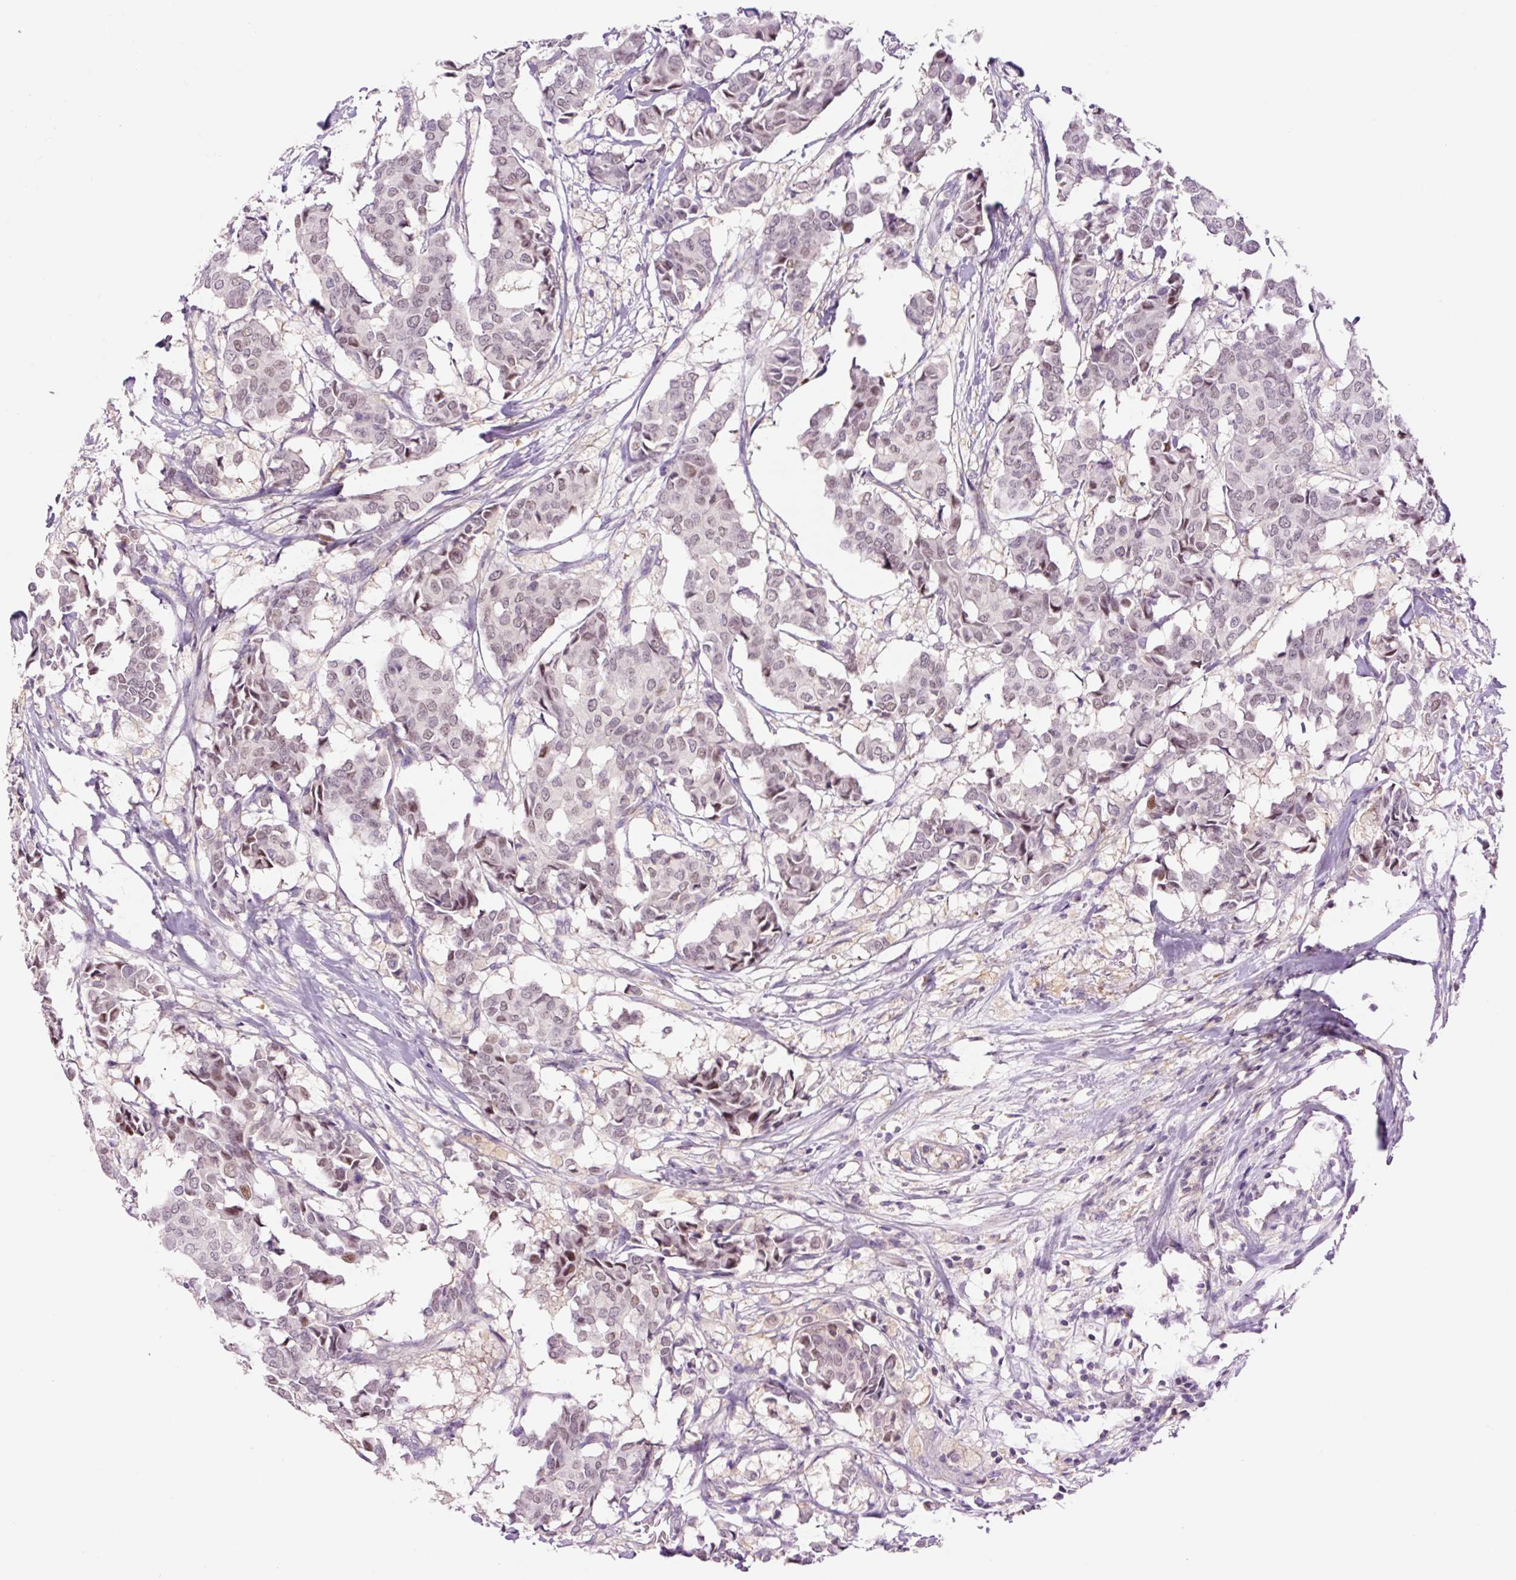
{"staining": {"intensity": "weak", "quantity": "<25%", "location": "nuclear"}, "tissue": "breast cancer", "cell_type": "Tumor cells", "image_type": "cancer", "snomed": [{"axis": "morphology", "description": "Duct carcinoma"}, {"axis": "topography", "description": "Breast"}], "caption": "A photomicrograph of breast cancer (invasive ductal carcinoma) stained for a protein exhibits no brown staining in tumor cells.", "gene": "DPPA4", "patient": {"sex": "female", "age": 75}}